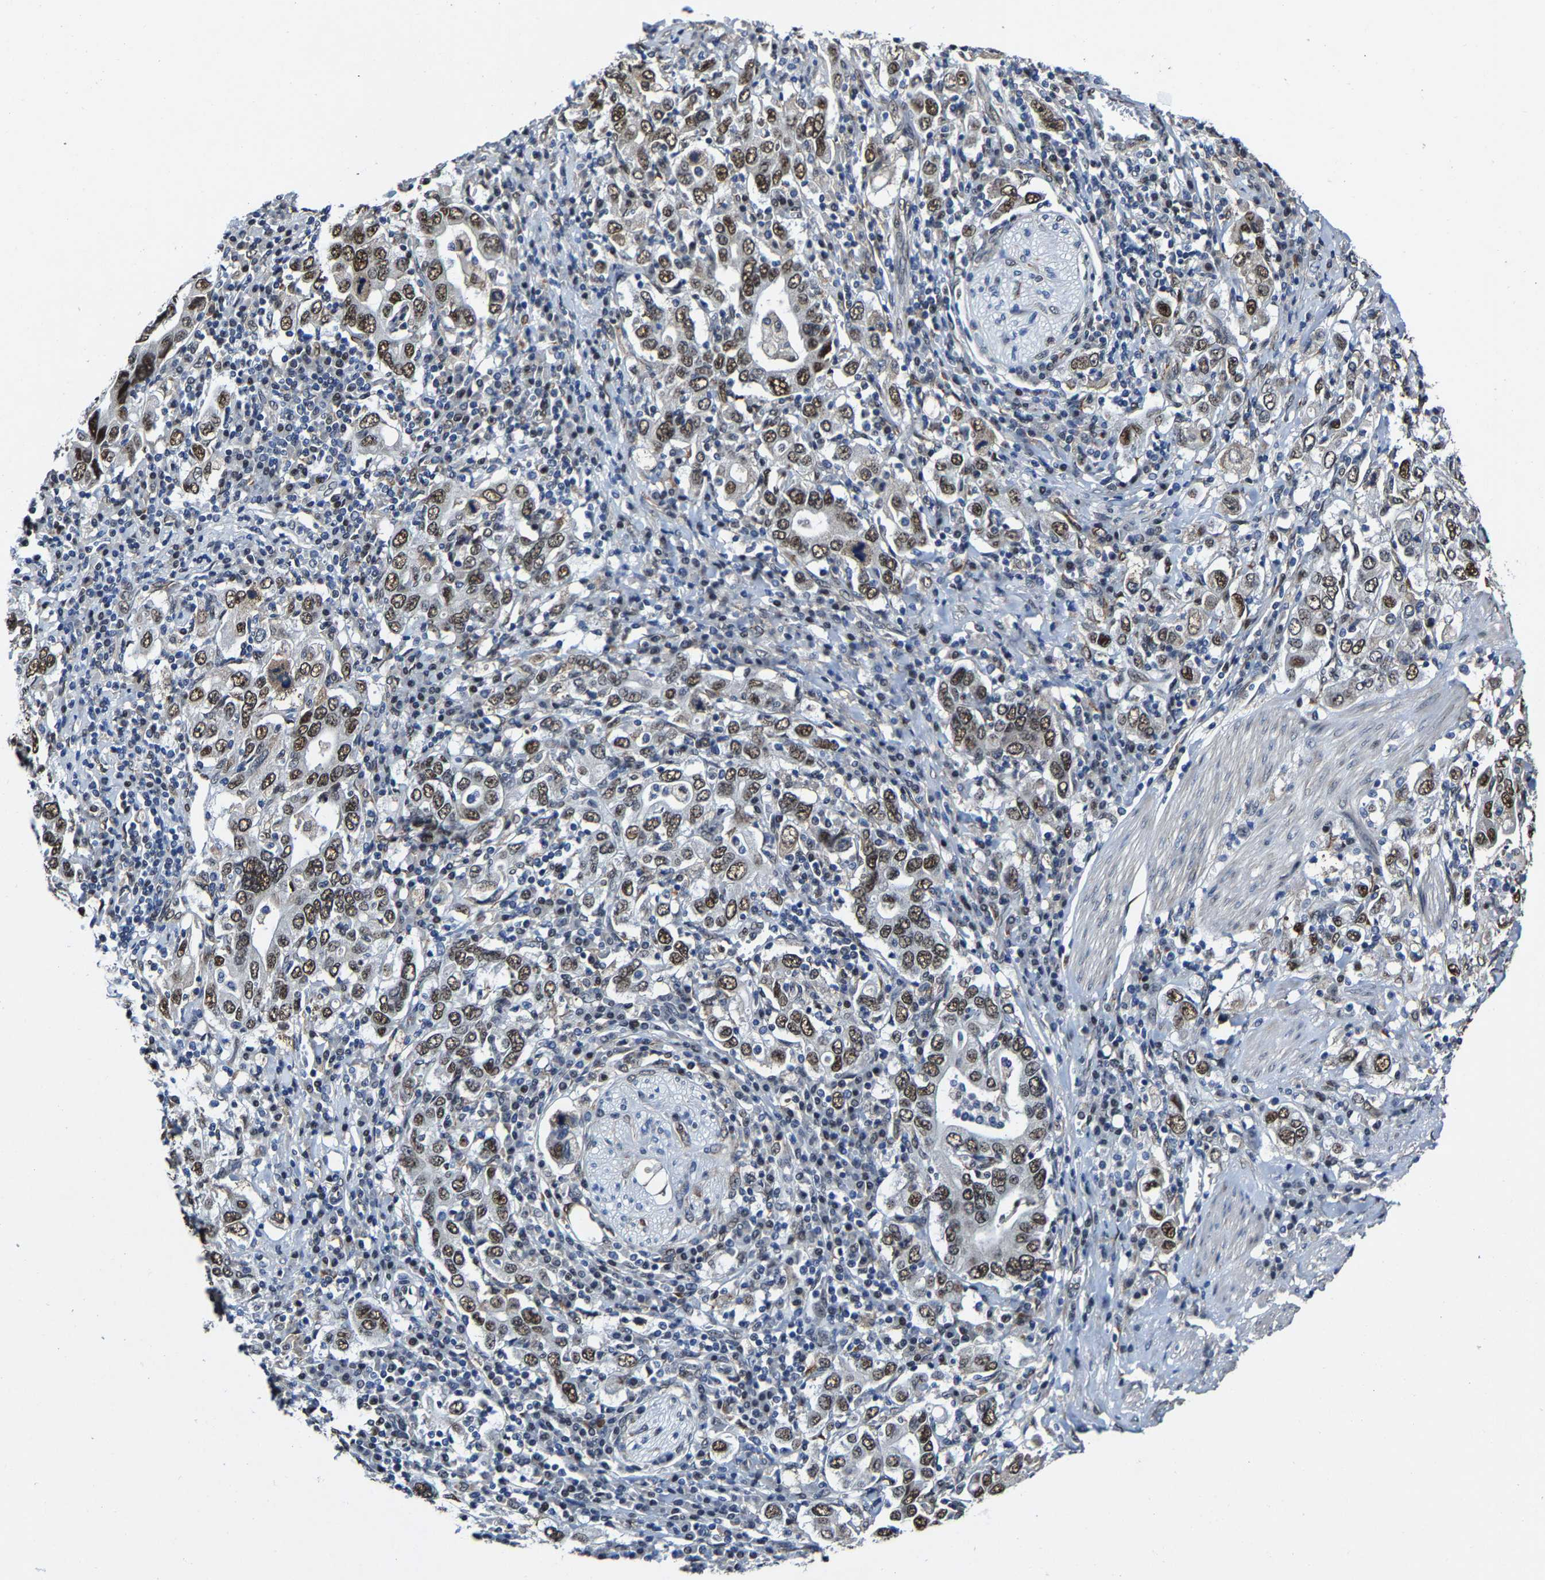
{"staining": {"intensity": "strong", "quantity": ">75%", "location": "nuclear"}, "tissue": "stomach cancer", "cell_type": "Tumor cells", "image_type": "cancer", "snomed": [{"axis": "morphology", "description": "Adenocarcinoma, NOS"}, {"axis": "topography", "description": "Stomach, upper"}], "caption": "Immunohistochemistry (IHC) staining of adenocarcinoma (stomach), which shows high levels of strong nuclear positivity in about >75% of tumor cells indicating strong nuclear protein positivity. The staining was performed using DAB (3,3'-diaminobenzidine) (brown) for protein detection and nuclei were counterstained in hematoxylin (blue).", "gene": "METTL1", "patient": {"sex": "male", "age": 62}}